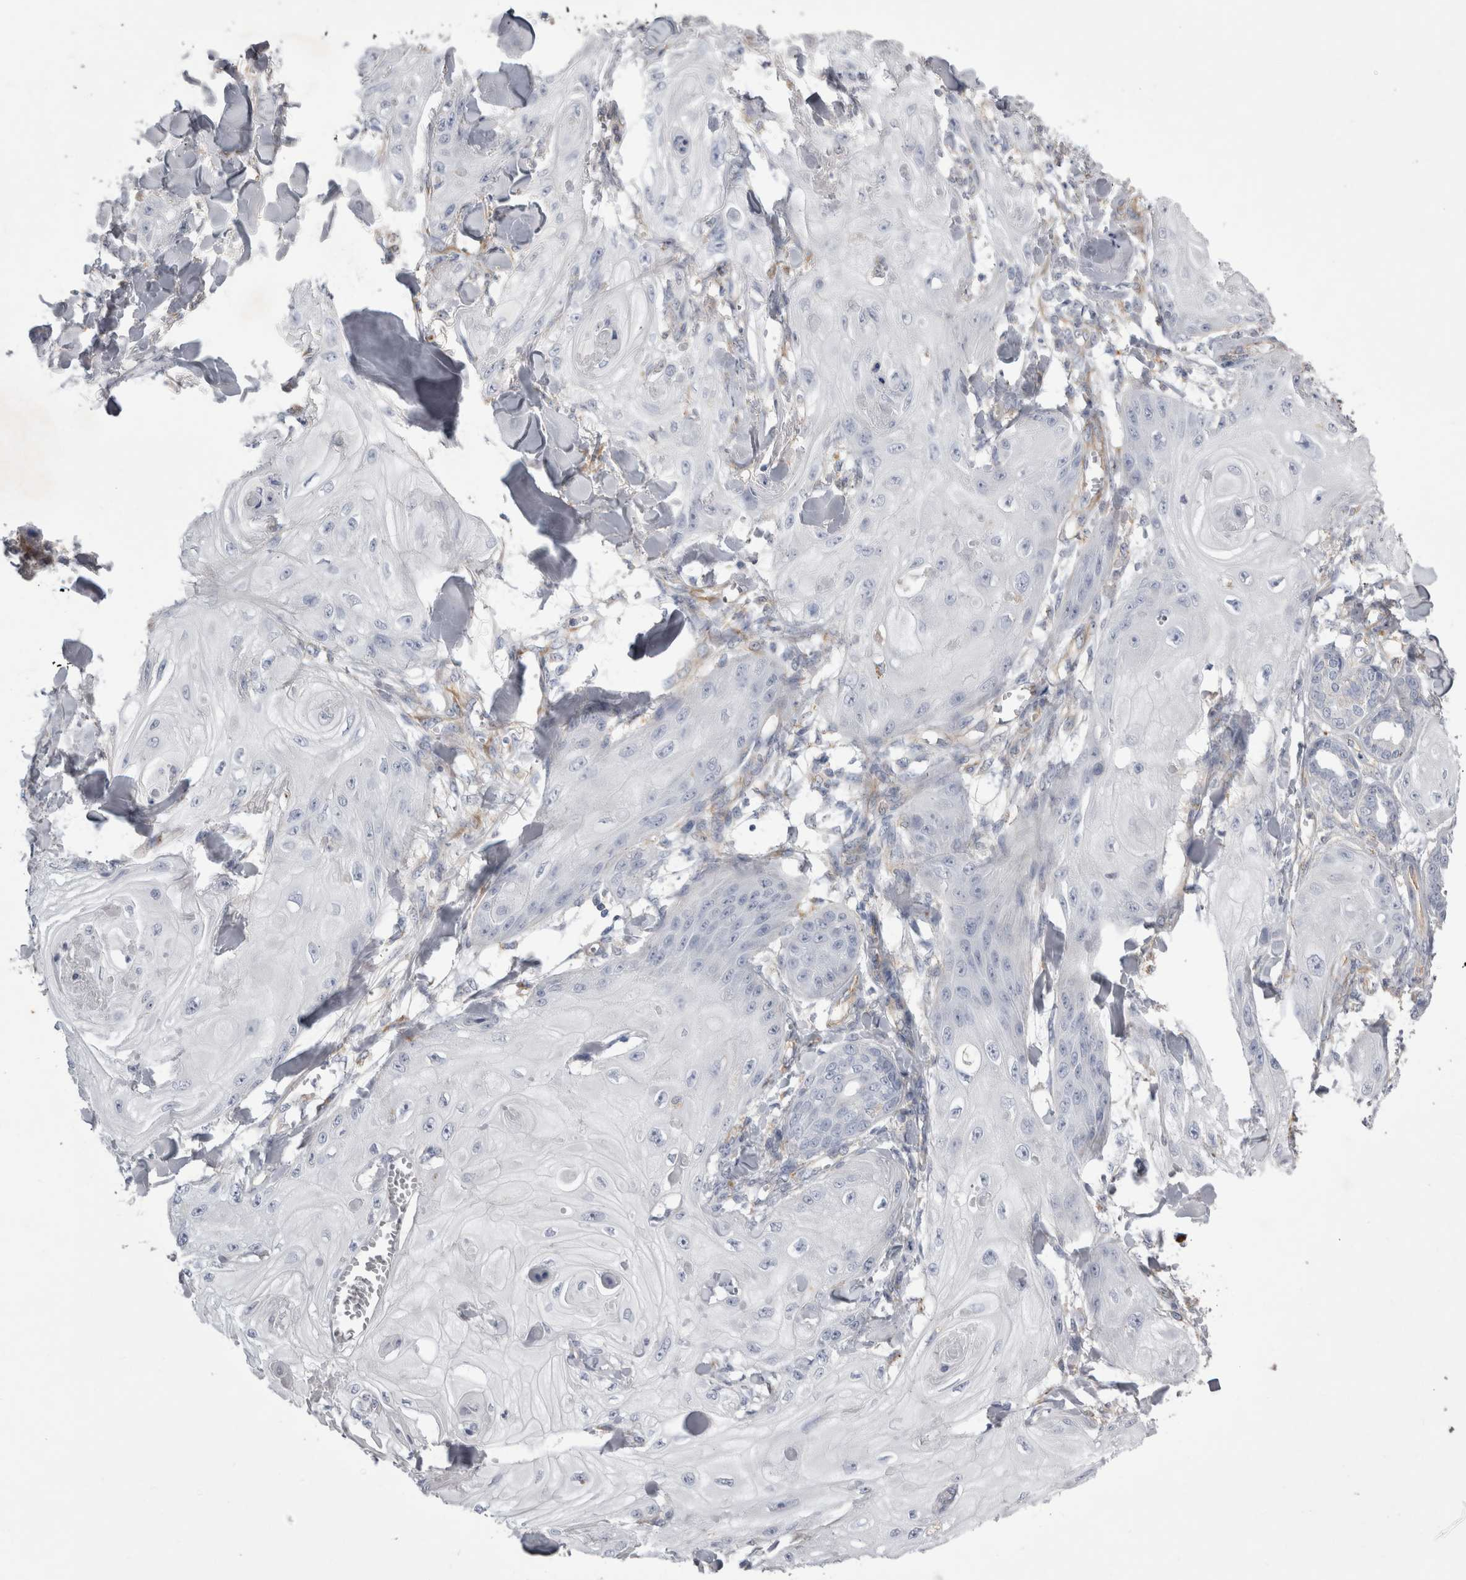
{"staining": {"intensity": "negative", "quantity": "none", "location": "none"}, "tissue": "skin cancer", "cell_type": "Tumor cells", "image_type": "cancer", "snomed": [{"axis": "morphology", "description": "Squamous cell carcinoma, NOS"}, {"axis": "topography", "description": "Skin"}], "caption": "Human squamous cell carcinoma (skin) stained for a protein using immunohistochemistry (IHC) reveals no expression in tumor cells.", "gene": "STRADB", "patient": {"sex": "male", "age": 74}}